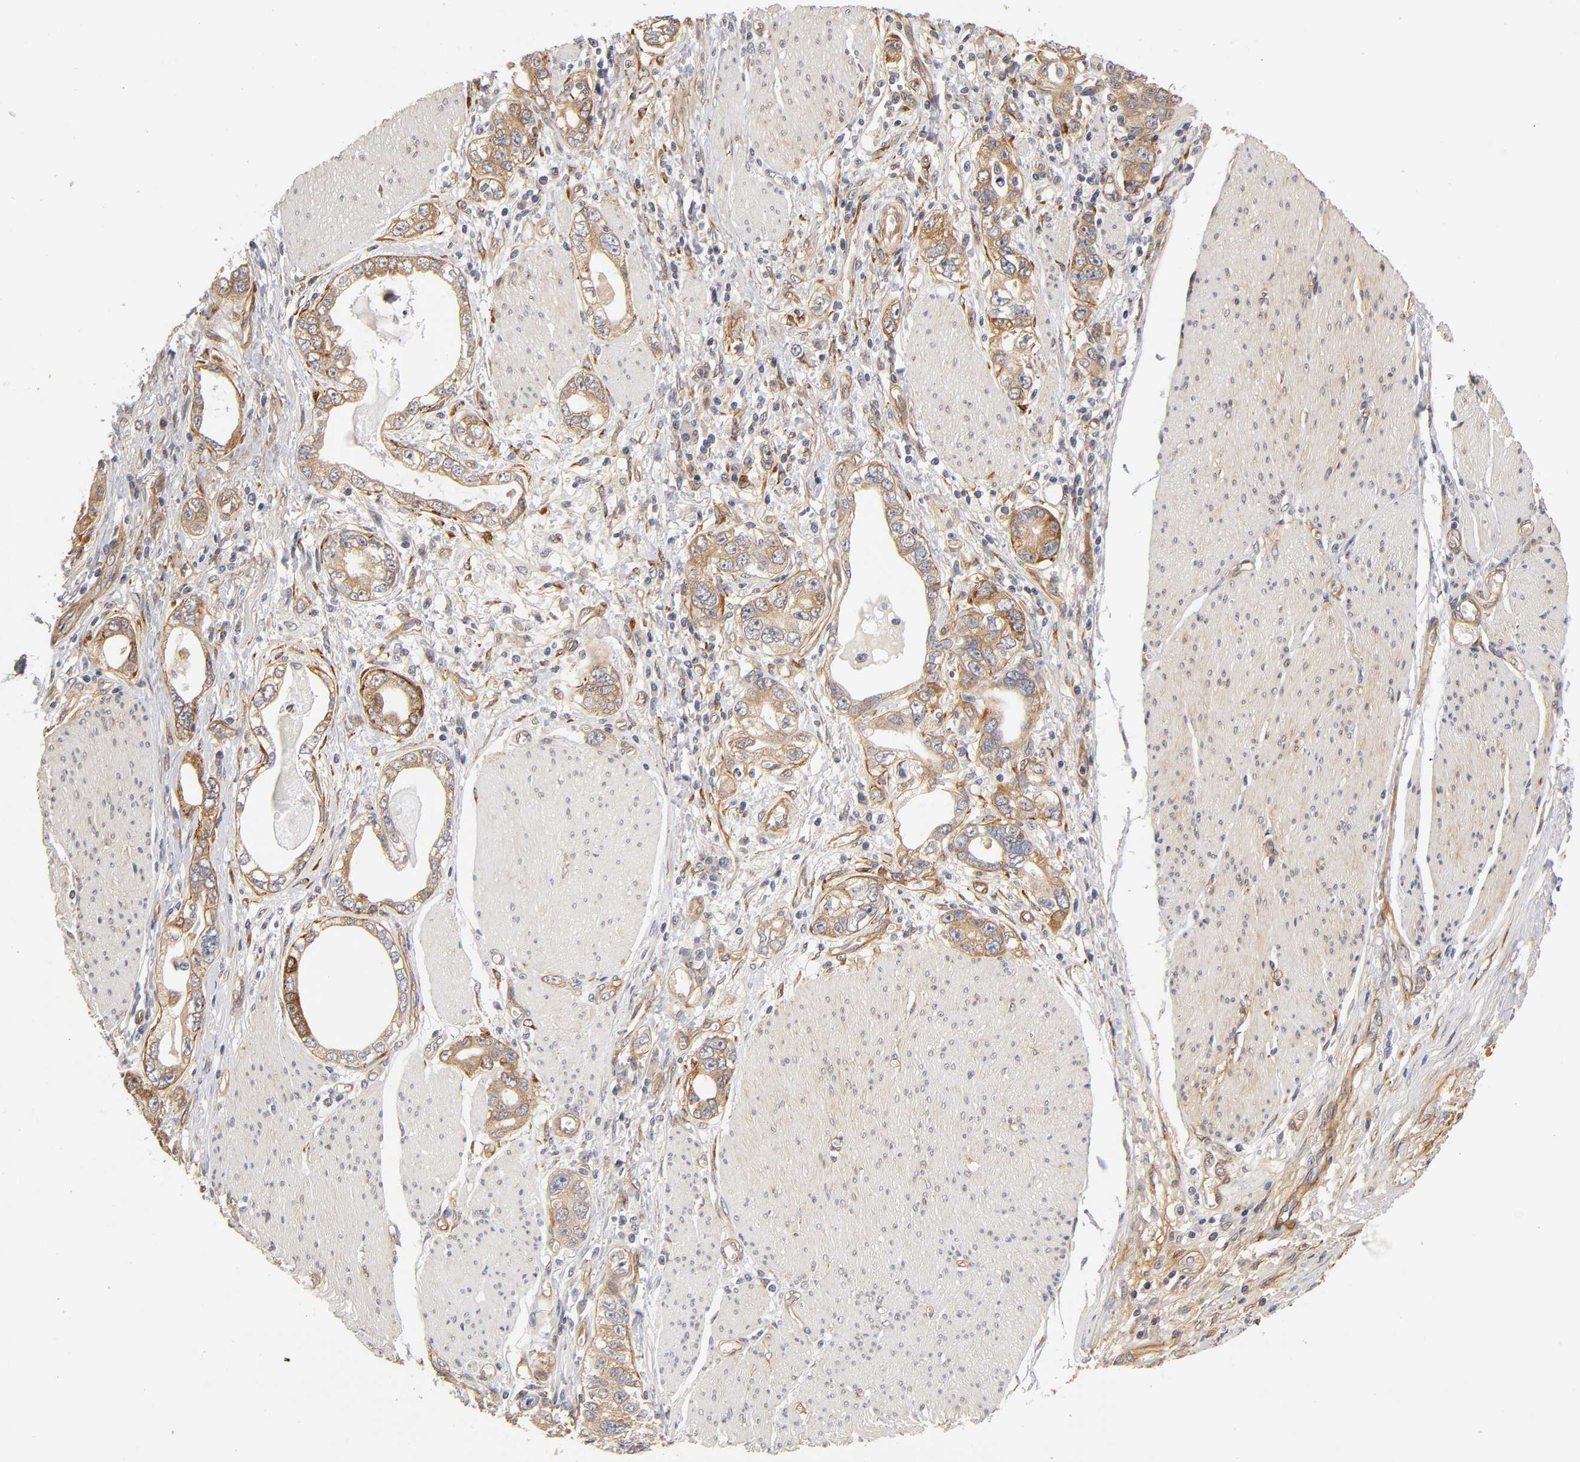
{"staining": {"intensity": "moderate", "quantity": "25%-75%", "location": "cytoplasmic/membranous"}, "tissue": "stomach cancer", "cell_type": "Tumor cells", "image_type": "cancer", "snomed": [{"axis": "morphology", "description": "Adenocarcinoma, NOS"}, {"axis": "topography", "description": "Stomach, lower"}], "caption": "Human adenocarcinoma (stomach) stained with a brown dye displays moderate cytoplasmic/membranous positive expression in about 25%-75% of tumor cells.", "gene": "LAMB1", "patient": {"sex": "female", "age": 93}}